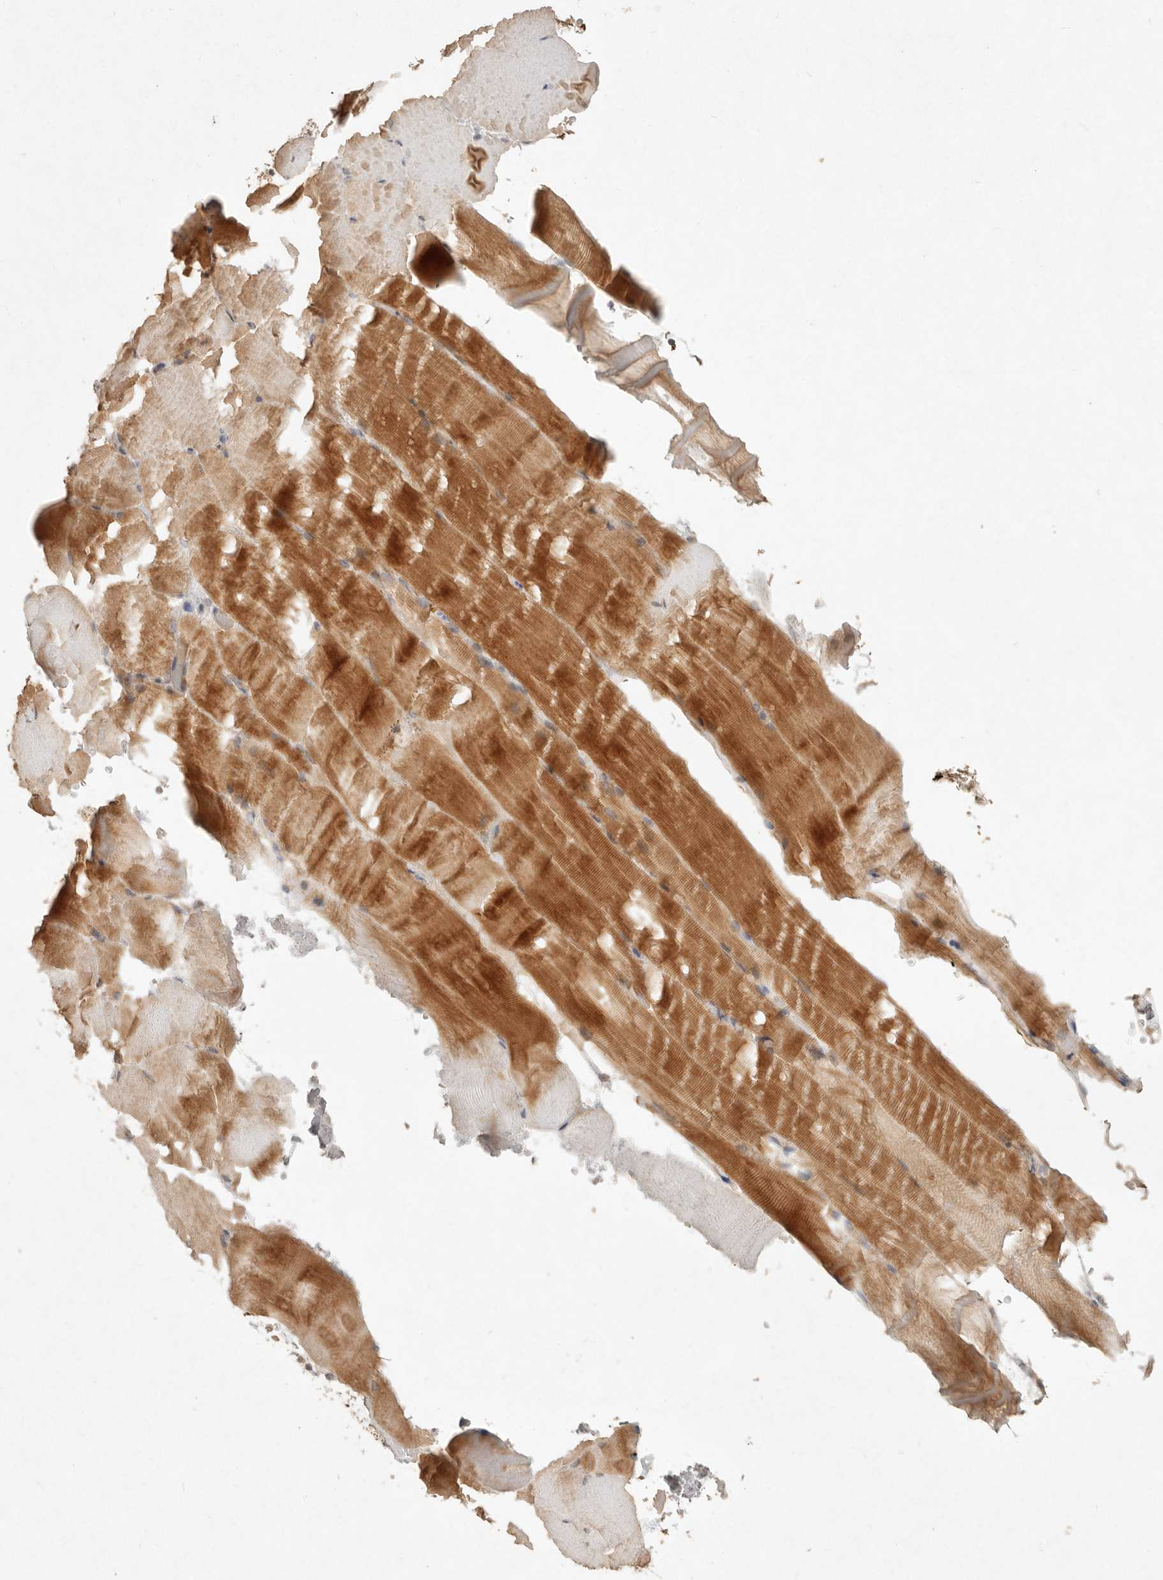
{"staining": {"intensity": "moderate", "quantity": ">75%", "location": "cytoplasmic/membranous"}, "tissue": "skeletal muscle", "cell_type": "Myocytes", "image_type": "normal", "snomed": [{"axis": "morphology", "description": "Normal tissue, NOS"}, {"axis": "topography", "description": "Skeletal muscle"}, {"axis": "topography", "description": "Parathyroid gland"}], "caption": "Human skeletal muscle stained with a brown dye reveals moderate cytoplasmic/membranous positive positivity in about >75% of myocytes.", "gene": "HECTD3", "patient": {"sex": "female", "age": 37}}